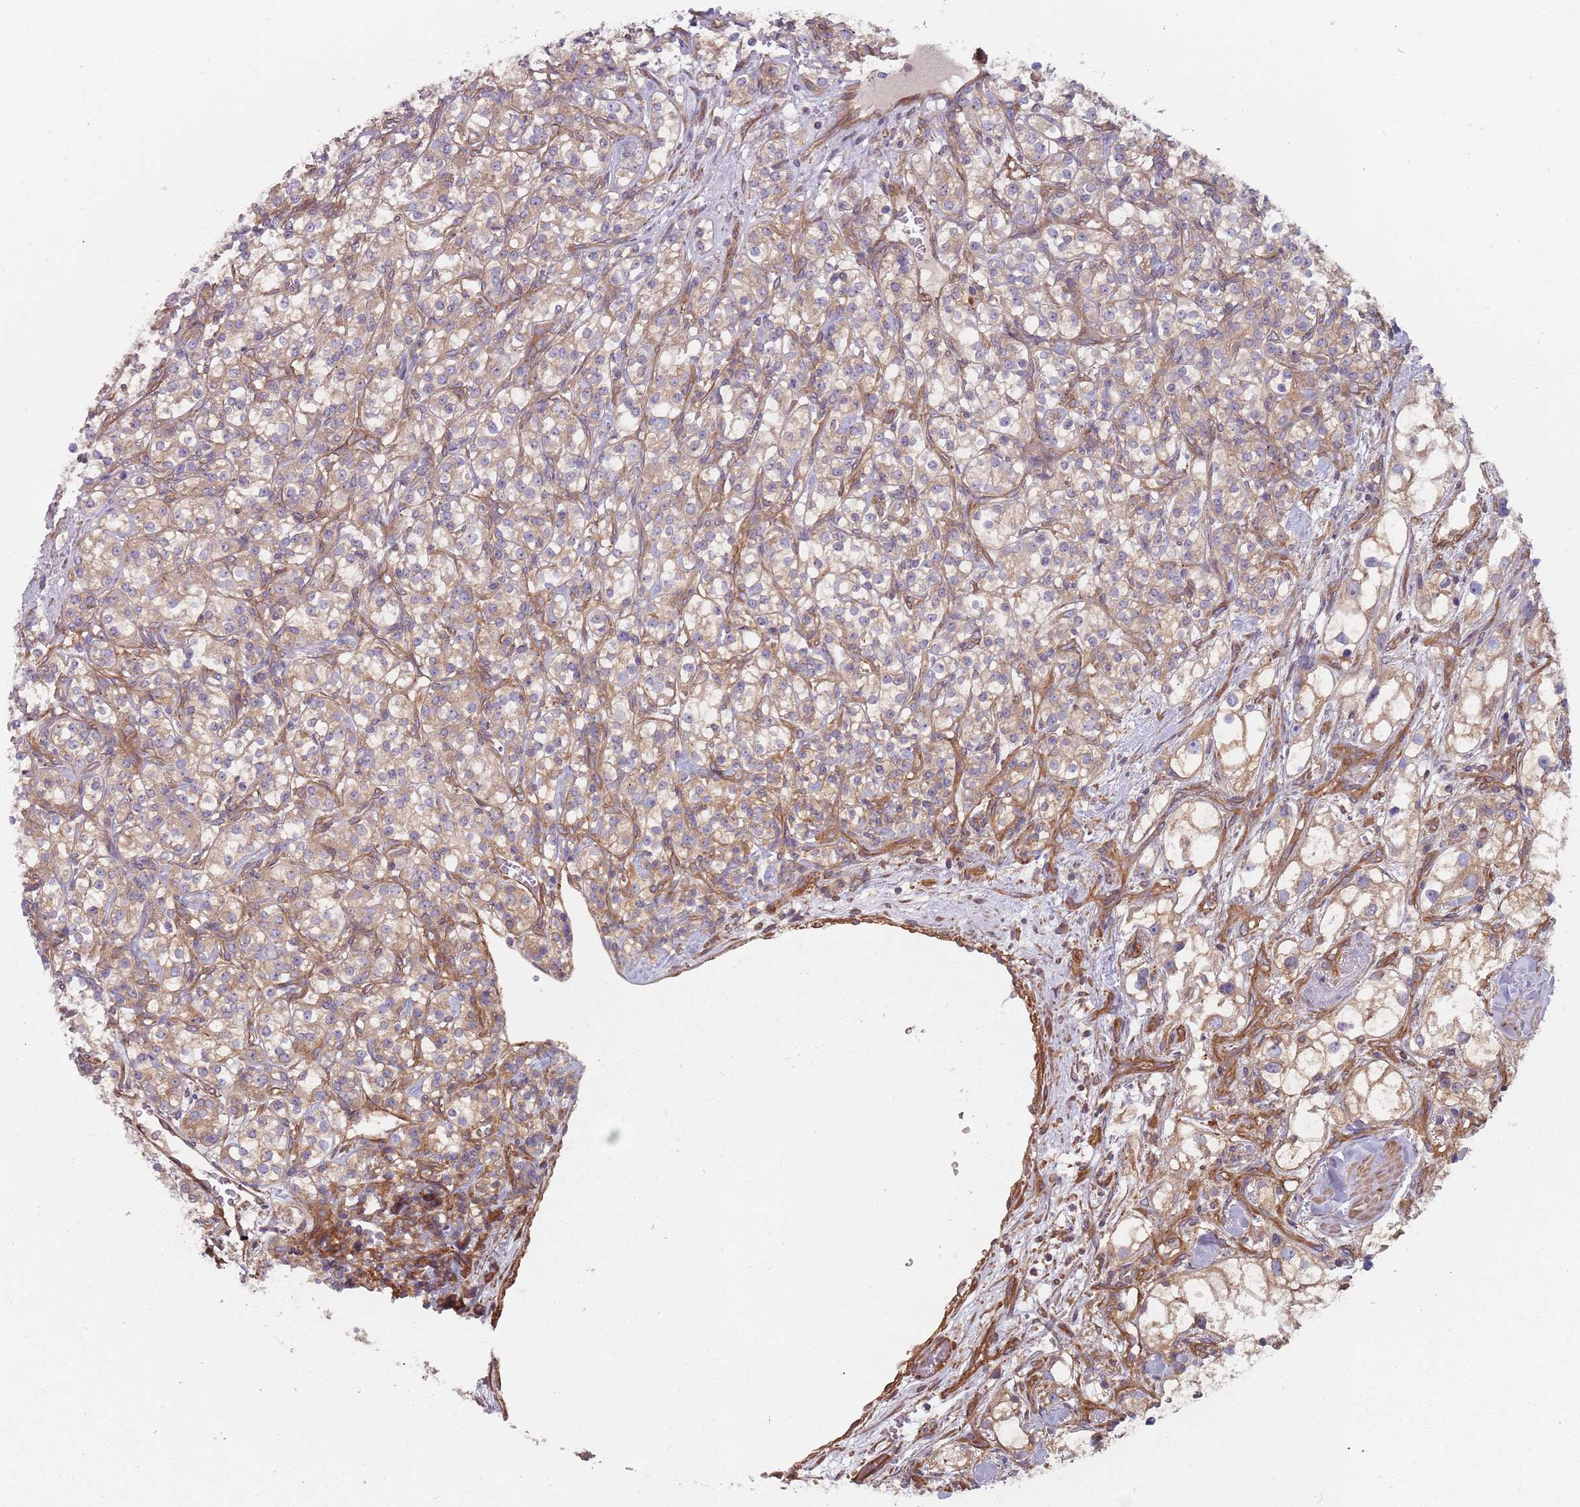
{"staining": {"intensity": "moderate", "quantity": "25%-75%", "location": "cytoplasmic/membranous"}, "tissue": "renal cancer", "cell_type": "Tumor cells", "image_type": "cancer", "snomed": [{"axis": "morphology", "description": "Adenocarcinoma, NOS"}, {"axis": "topography", "description": "Kidney"}], "caption": "Renal cancer stained for a protein exhibits moderate cytoplasmic/membranous positivity in tumor cells.", "gene": "SPDL1", "patient": {"sex": "male", "age": 77}}